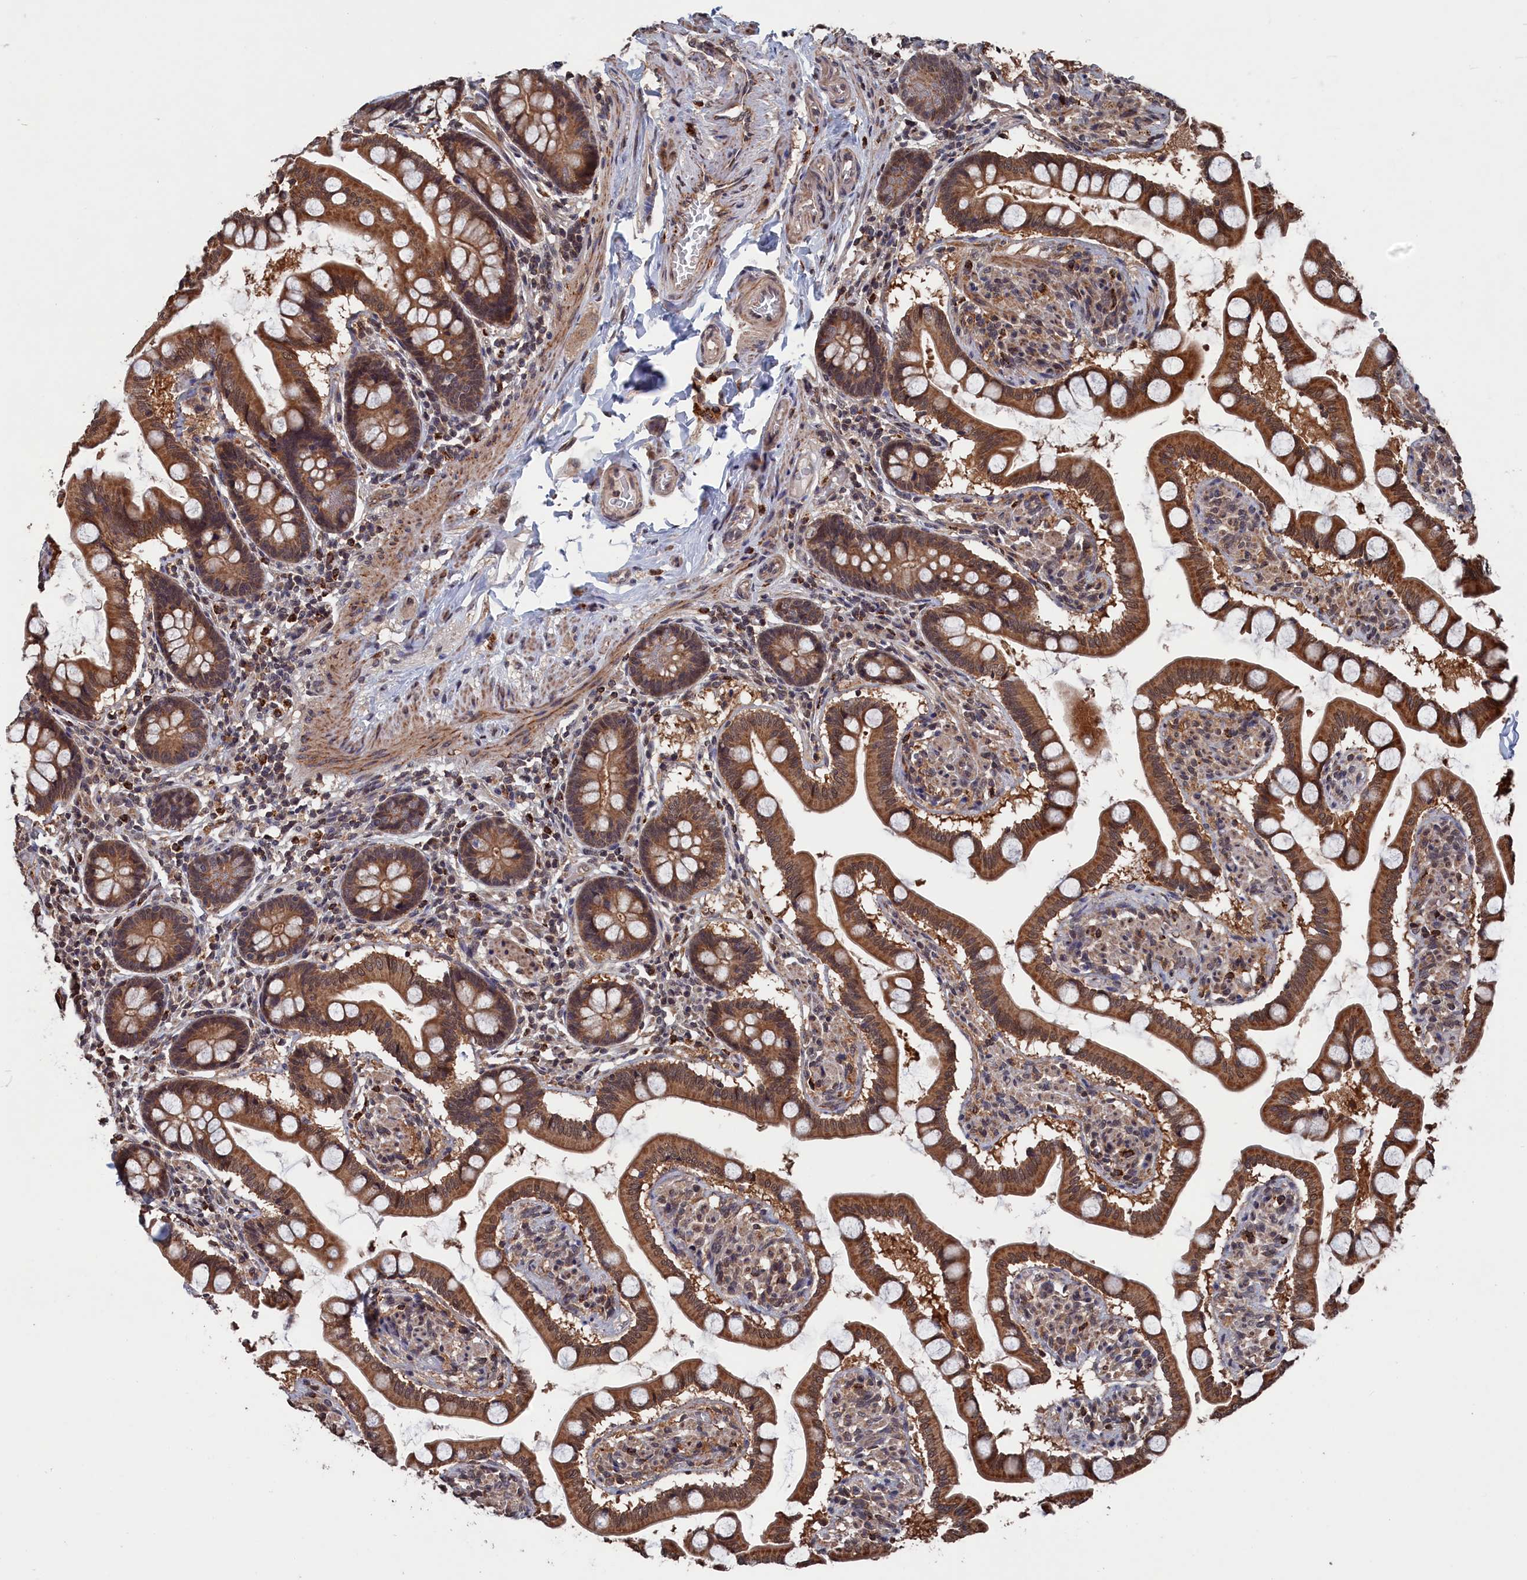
{"staining": {"intensity": "moderate", "quantity": ">75%", "location": "cytoplasmic/membranous,nuclear"}, "tissue": "small intestine", "cell_type": "Glandular cells", "image_type": "normal", "snomed": [{"axis": "morphology", "description": "Normal tissue, NOS"}, {"axis": "topography", "description": "Small intestine"}], "caption": "This photomicrograph displays immunohistochemistry staining of normal human small intestine, with medium moderate cytoplasmic/membranous,nuclear staining in approximately >75% of glandular cells.", "gene": "PDE12", "patient": {"sex": "male", "age": 41}}